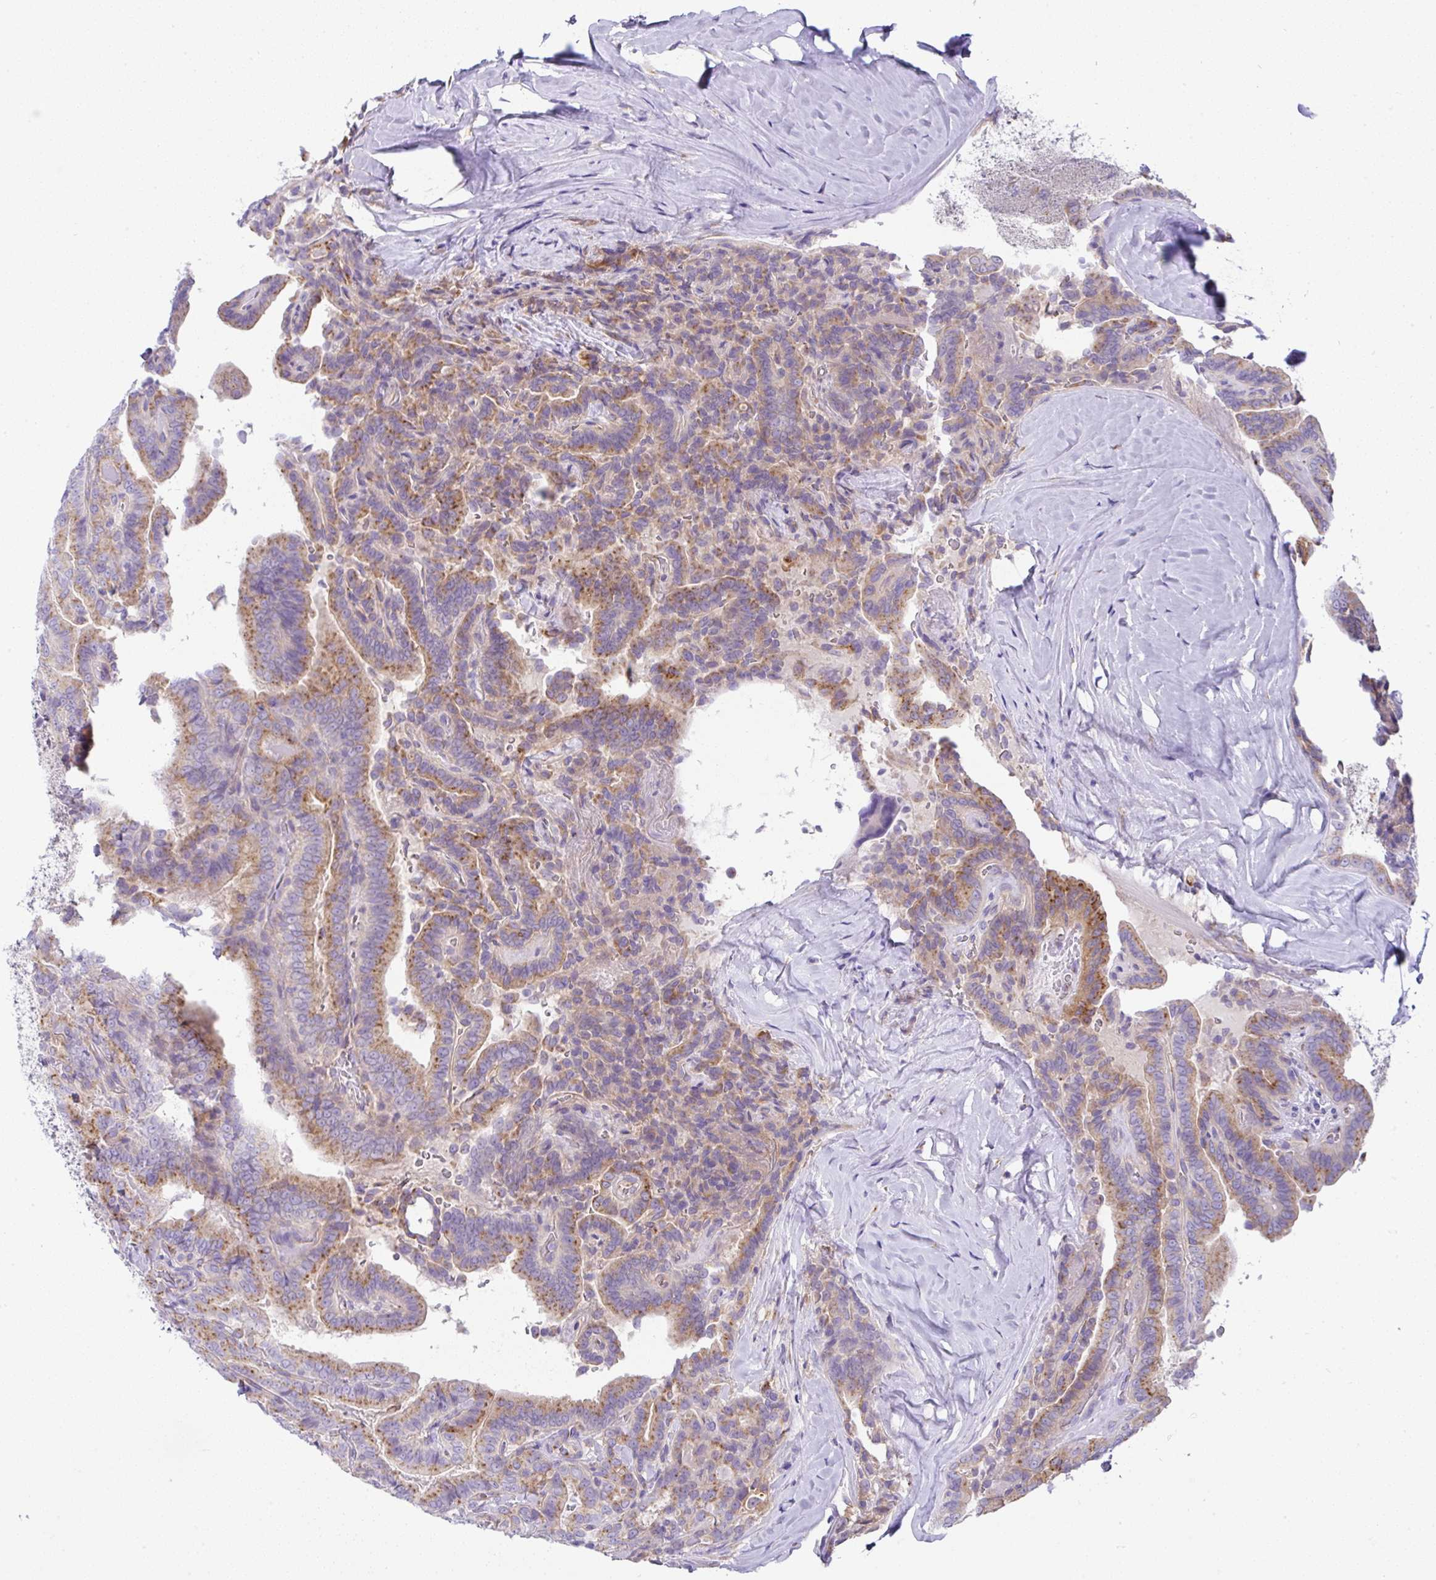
{"staining": {"intensity": "moderate", "quantity": ">75%", "location": "cytoplasmic/membranous"}, "tissue": "thyroid cancer", "cell_type": "Tumor cells", "image_type": "cancer", "snomed": [{"axis": "morphology", "description": "Papillary adenocarcinoma, NOS"}, {"axis": "topography", "description": "Thyroid gland"}], "caption": "About >75% of tumor cells in thyroid cancer display moderate cytoplasmic/membranous protein expression as visualized by brown immunohistochemical staining.", "gene": "FAM177A1", "patient": {"sex": "male", "age": 61}}